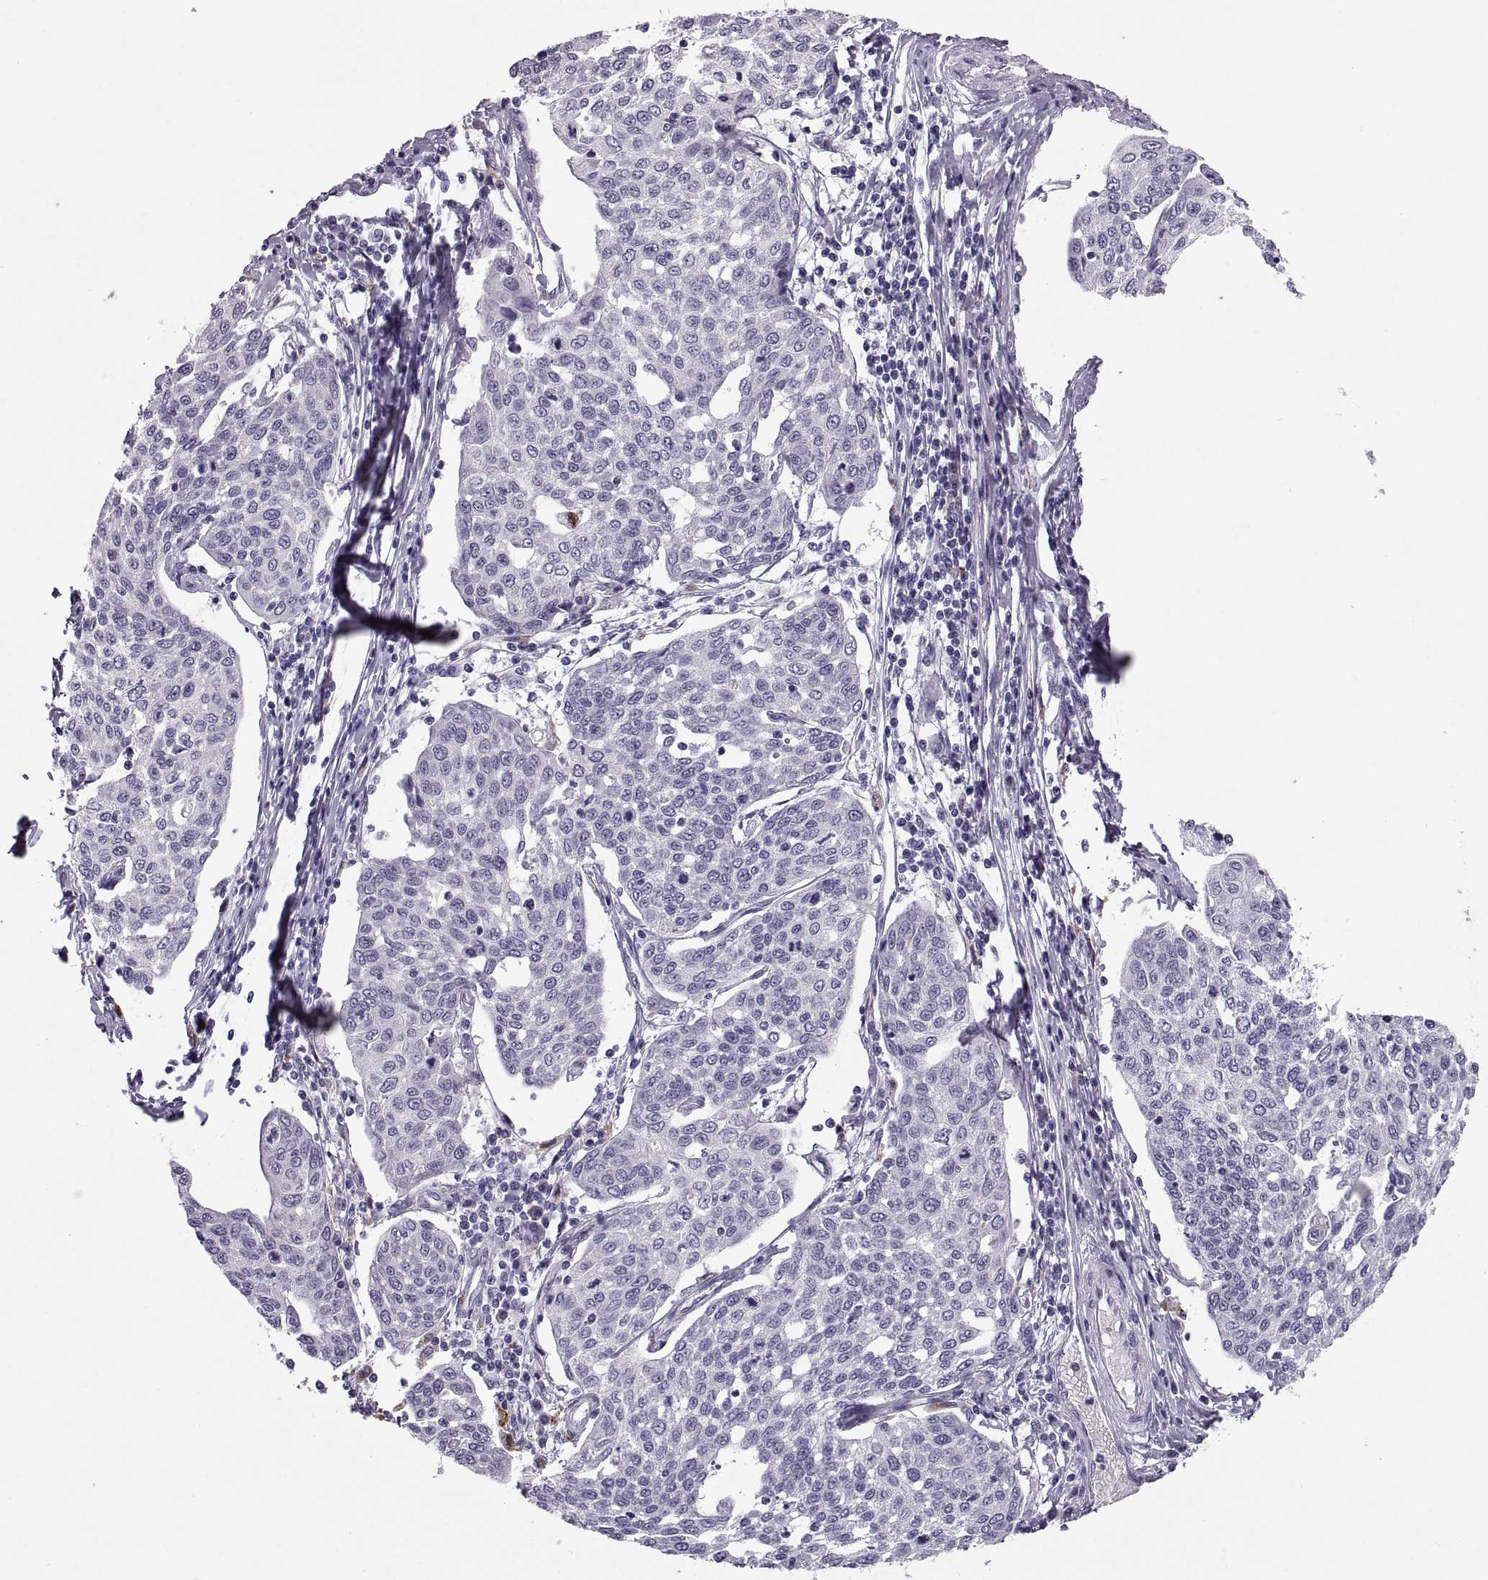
{"staining": {"intensity": "negative", "quantity": "none", "location": "none"}, "tissue": "cervical cancer", "cell_type": "Tumor cells", "image_type": "cancer", "snomed": [{"axis": "morphology", "description": "Squamous cell carcinoma, NOS"}, {"axis": "topography", "description": "Cervix"}], "caption": "High magnification brightfield microscopy of squamous cell carcinoma (cervical) stained with DAB (3,3'-diaminobenzidine) (brown) and counterstained with hematoxylin (blue): tumor cells show no significant positivity.", "gene": "QRICH2", "patient": {"sex": "female", "age": 34}}